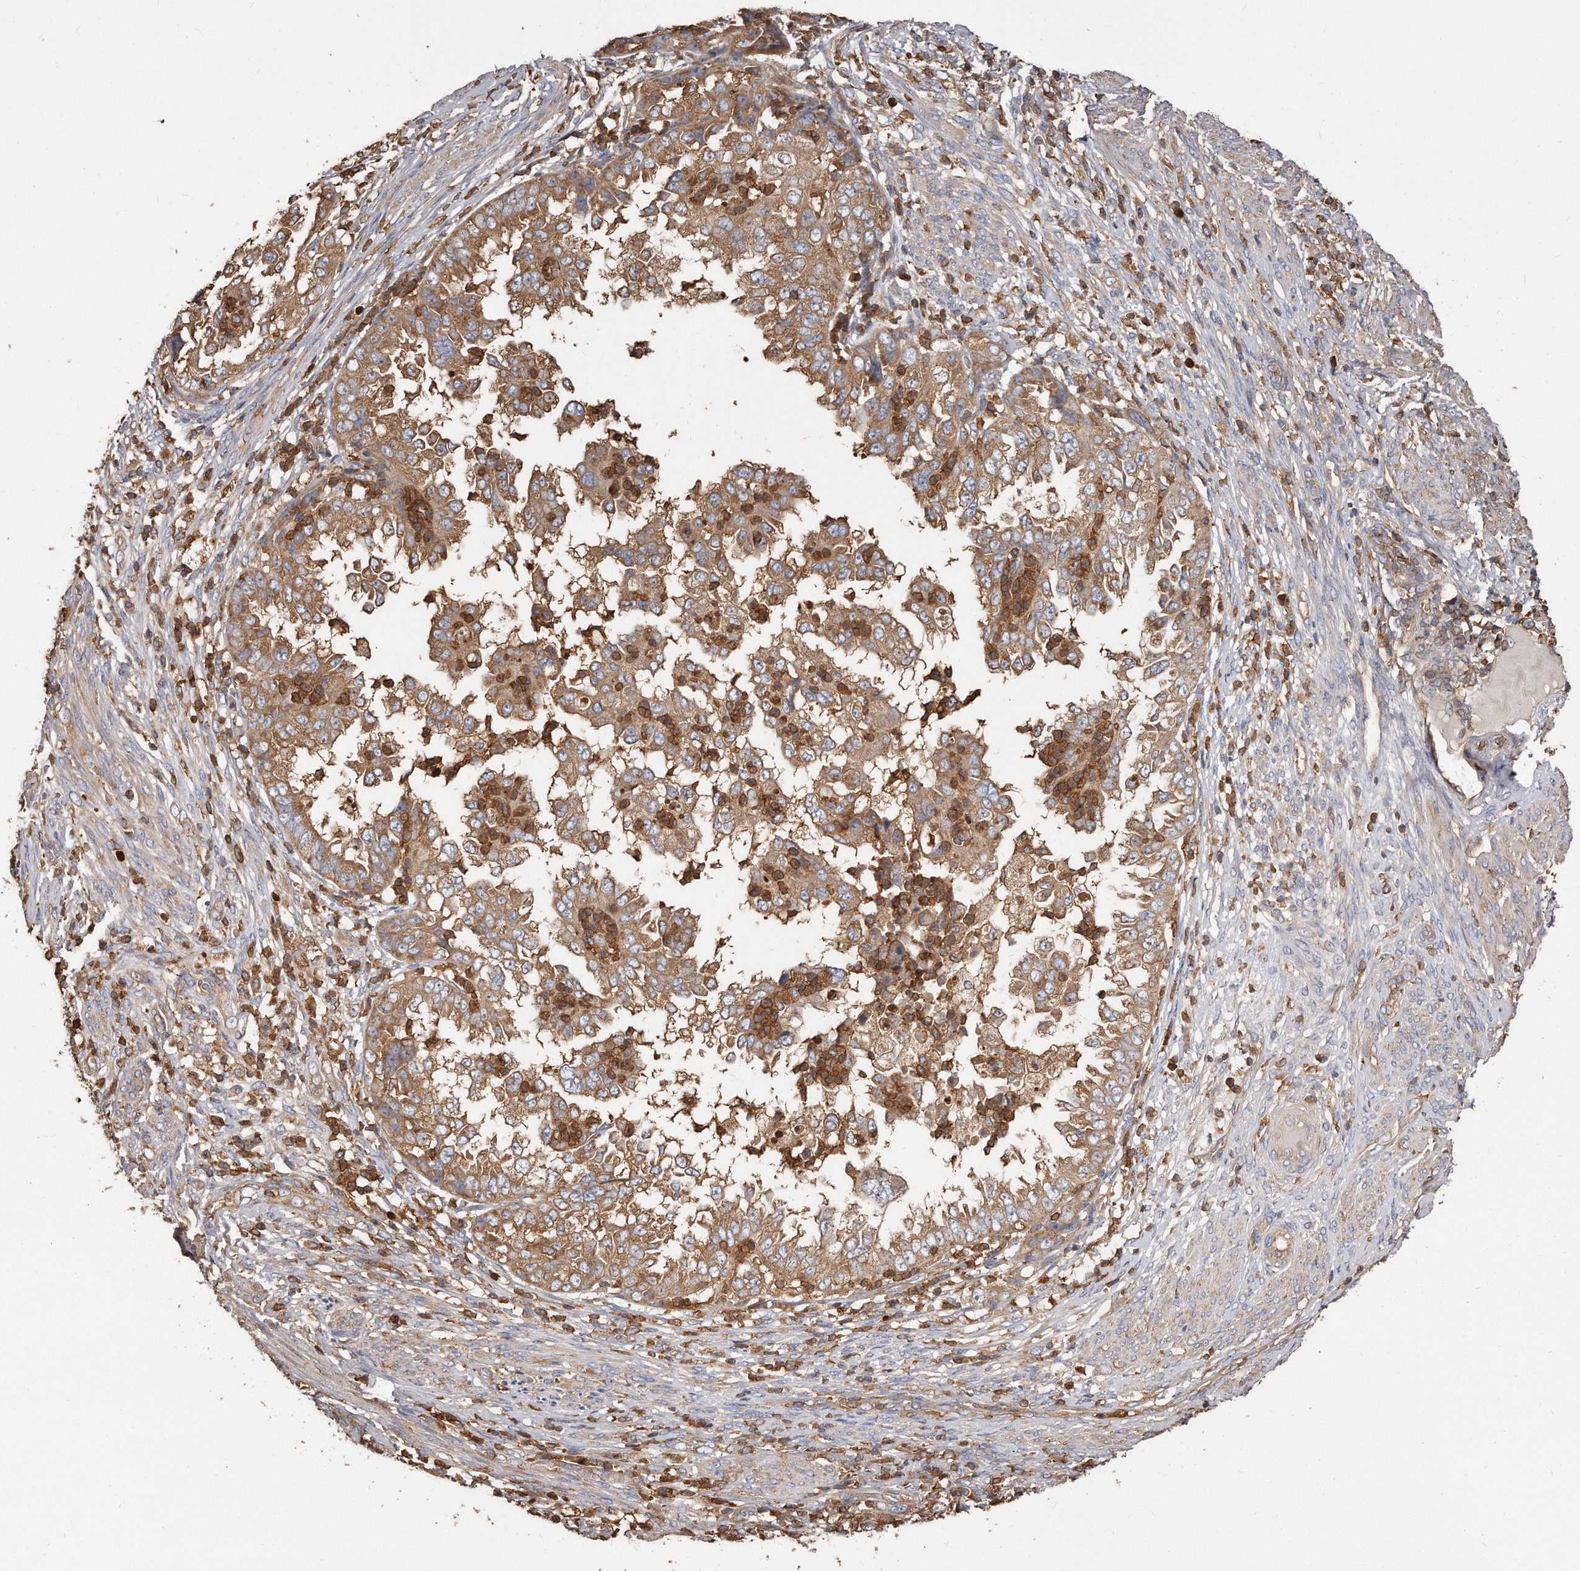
{"staining": {"intensity": "moderate", "quantity": ">75%", "location": "cytoplasmic/membranous"}, "tissue": "endometrial cancer", "cell_type": "Tumor cells", "image_type": "cancer", "snomed": [{"axis": "morphology", "description": "Adenocarcinoma, NOS"}, {"axis": "topography", "description": "Endometrium"}], "caption": "Brown immunohistochemical staining in endometrial adenocarcinoma reveals moderate cytoplasmic/membranous expression in about >75% of tumor cells.", "gene": "CAP1", "patient": {"sex": "female", "age": 85}}